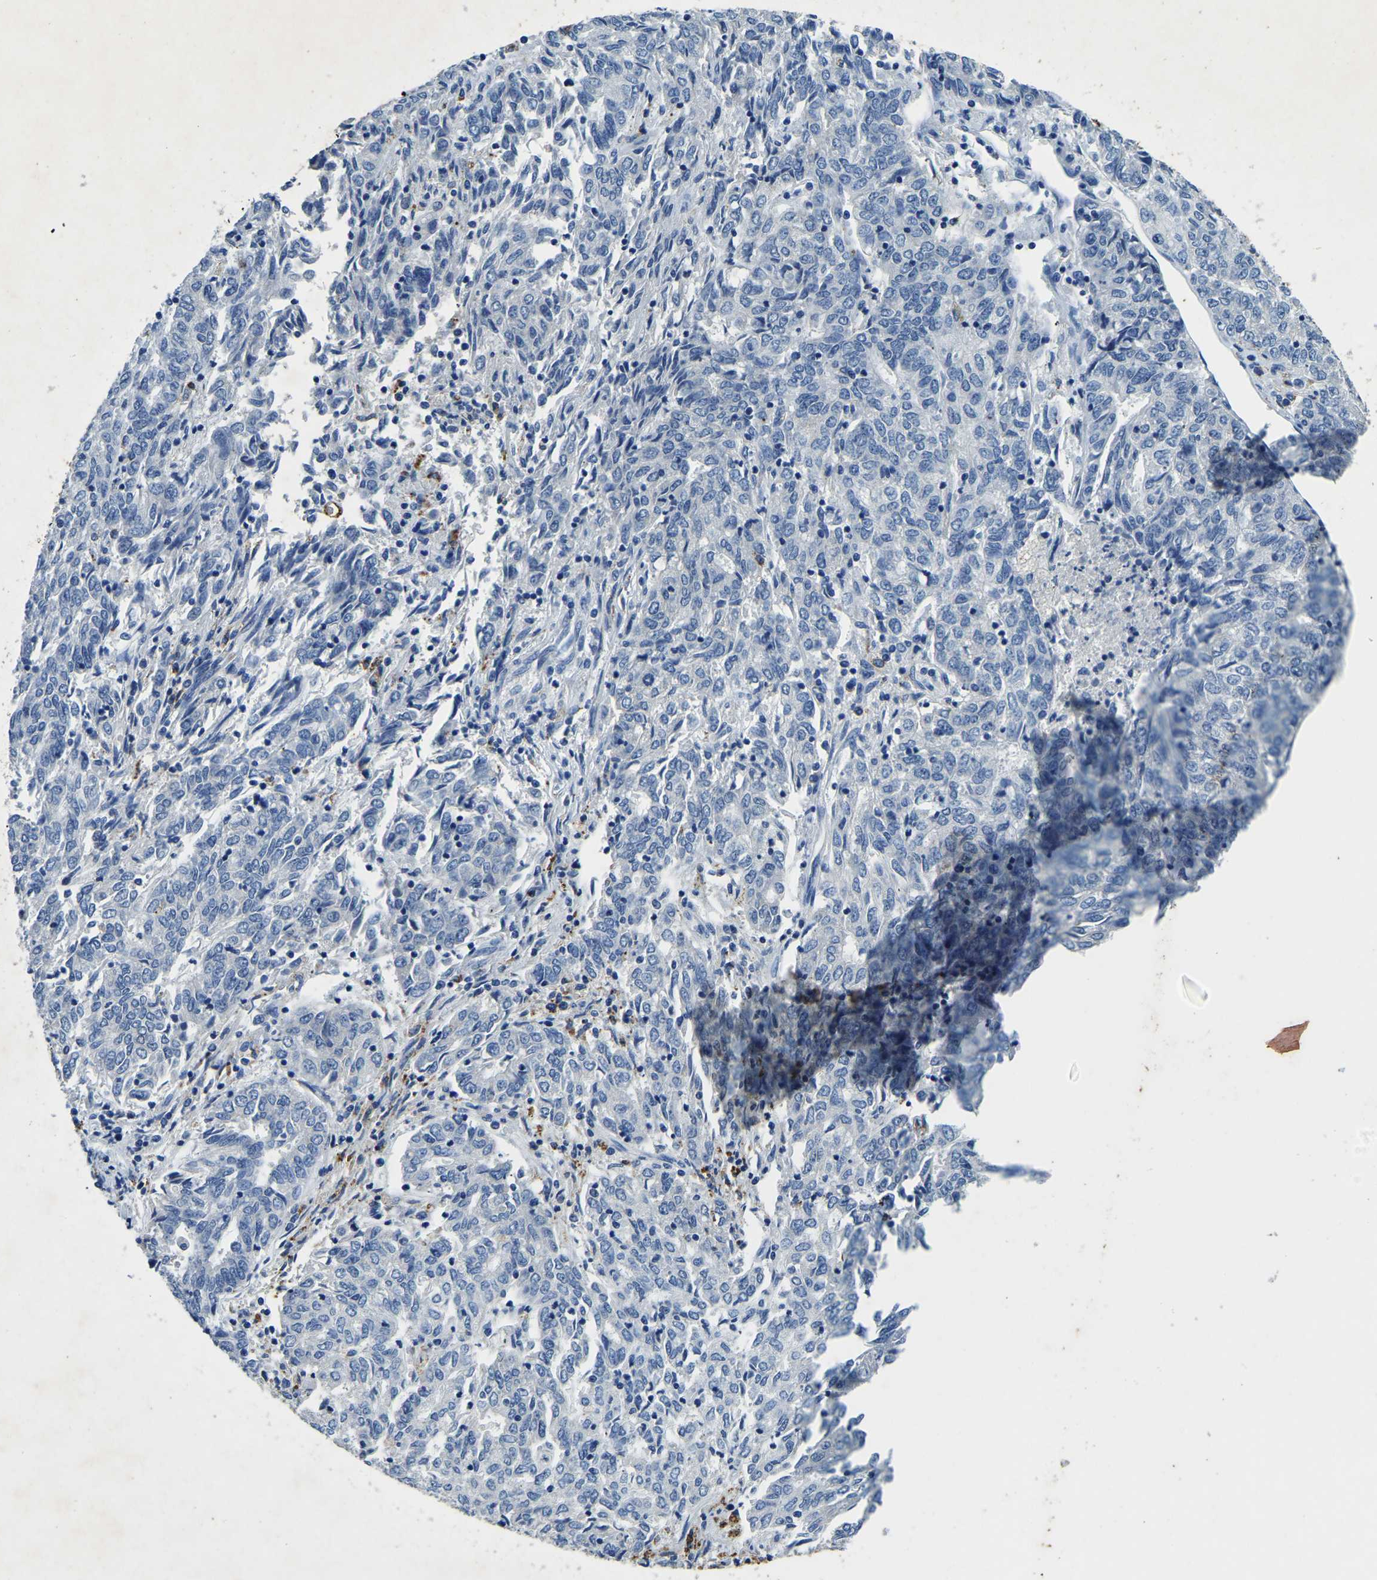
{"staining": {"intensity": "negative", "quantity": "none", "location": "none"}, "tissue": "endometrial cancer", "cell_type": "Tumor cells", "image_type": "cancer", "snomed": [{"axis": "morphology", "description": "Adenocarcinoma, NOS"}, {"axis": "topography", "description": "Endometrium"}], "caption": "Immunohistochemical staining of human endometrial adenocarcinoma displays no significant expression in tumor cells.", "gene": "UBN2", "patient": {"sex": "female", "age": 80}}